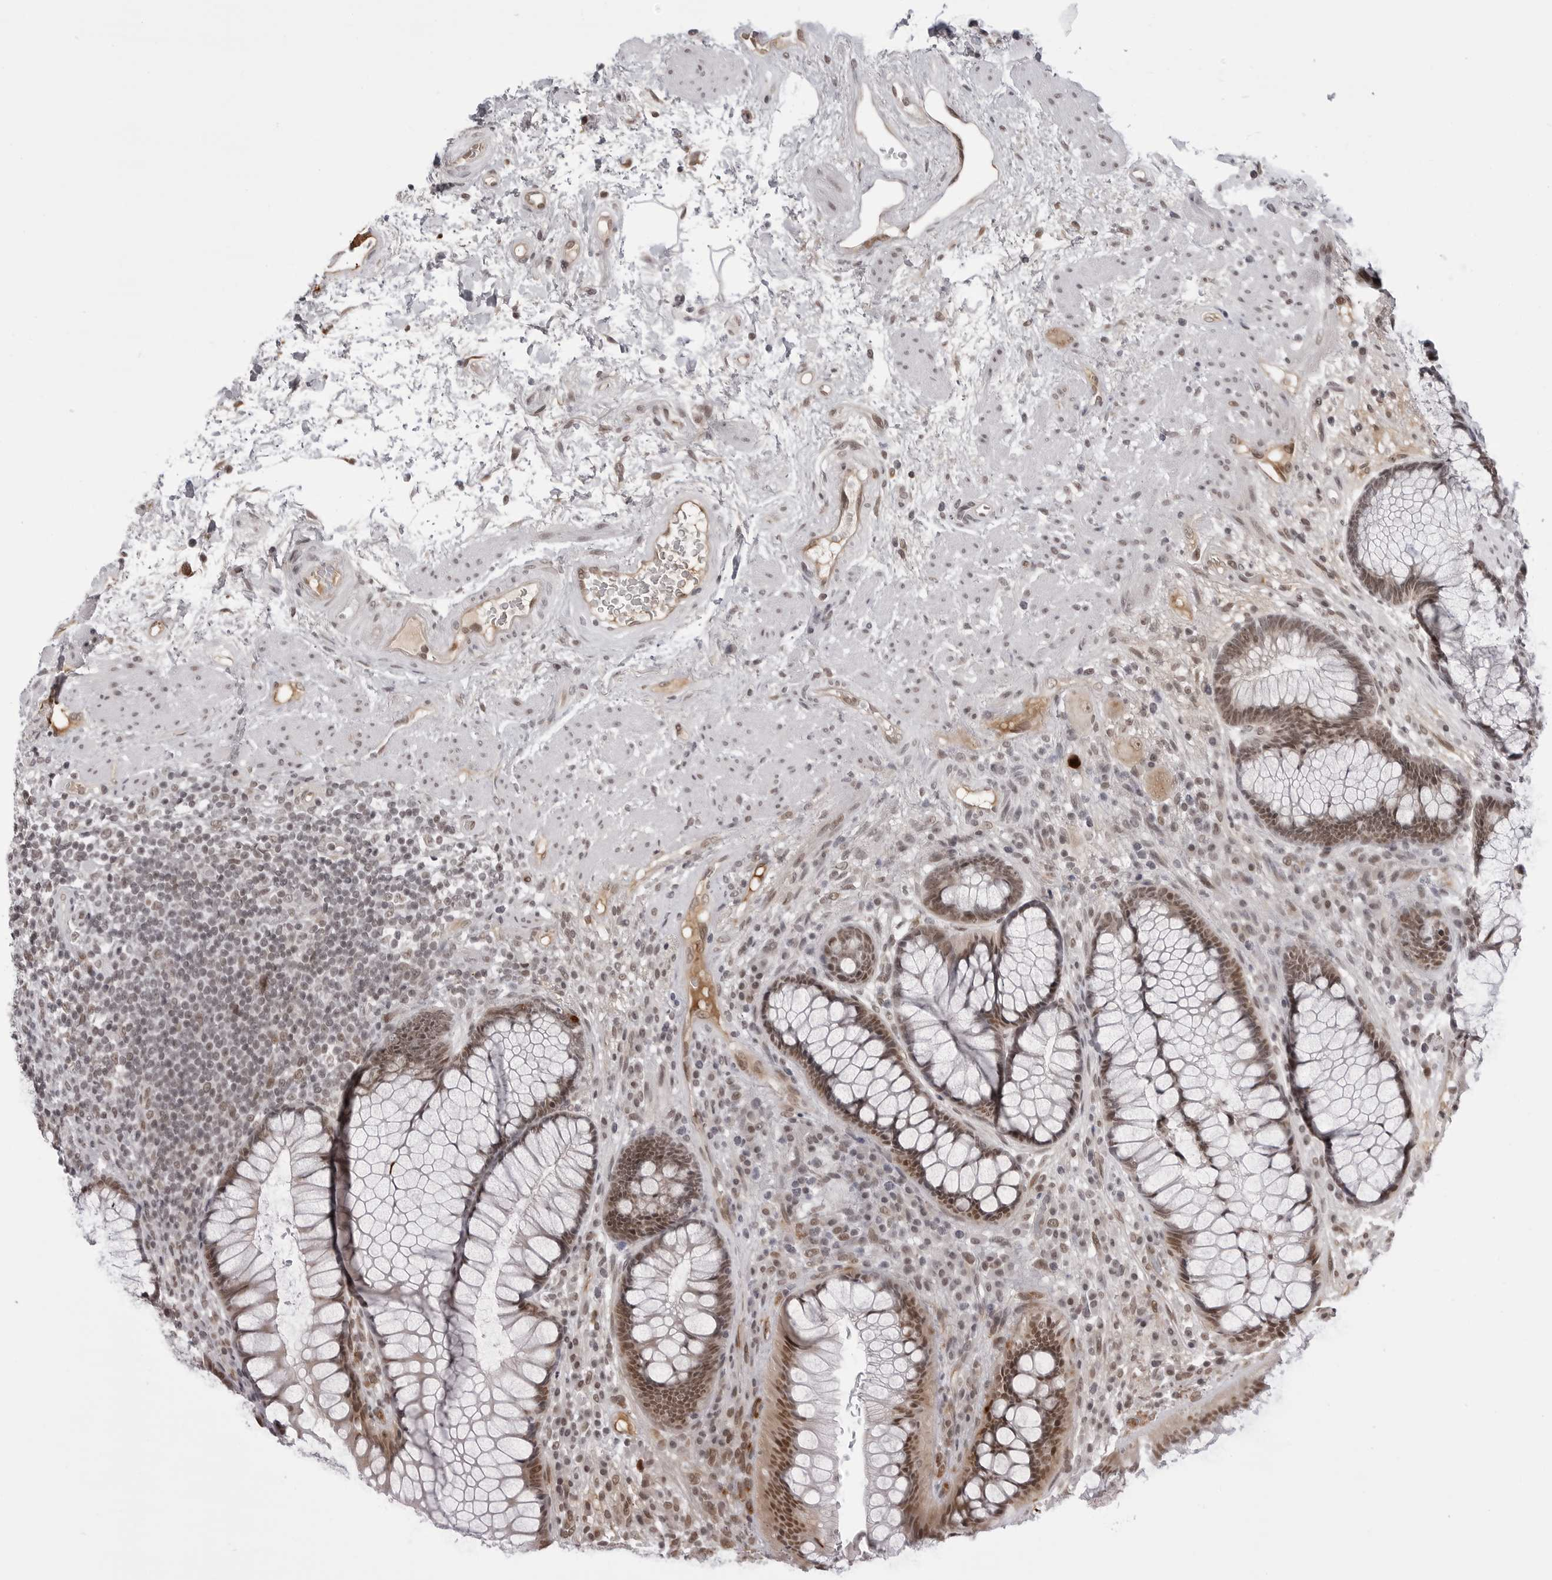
{"staining": {"intensity": "moderate", "quantity": ">75%", "location": "nuclear"}, "tissue": "rectum", "cell_type": "Glandular cells", "image_type": "normal", "snomed": [{"axis": "morphology", "description": "Normal tissue, NOS"}, {"axis": "topography", "description": "Rectum"}], "caption": "Human rectum stained with a brown dye shows moderate nuclear positive positivity in about >75% of glandular cells.", "gene": "PHF3", "patient": {"sex": "male", "age": 51}}